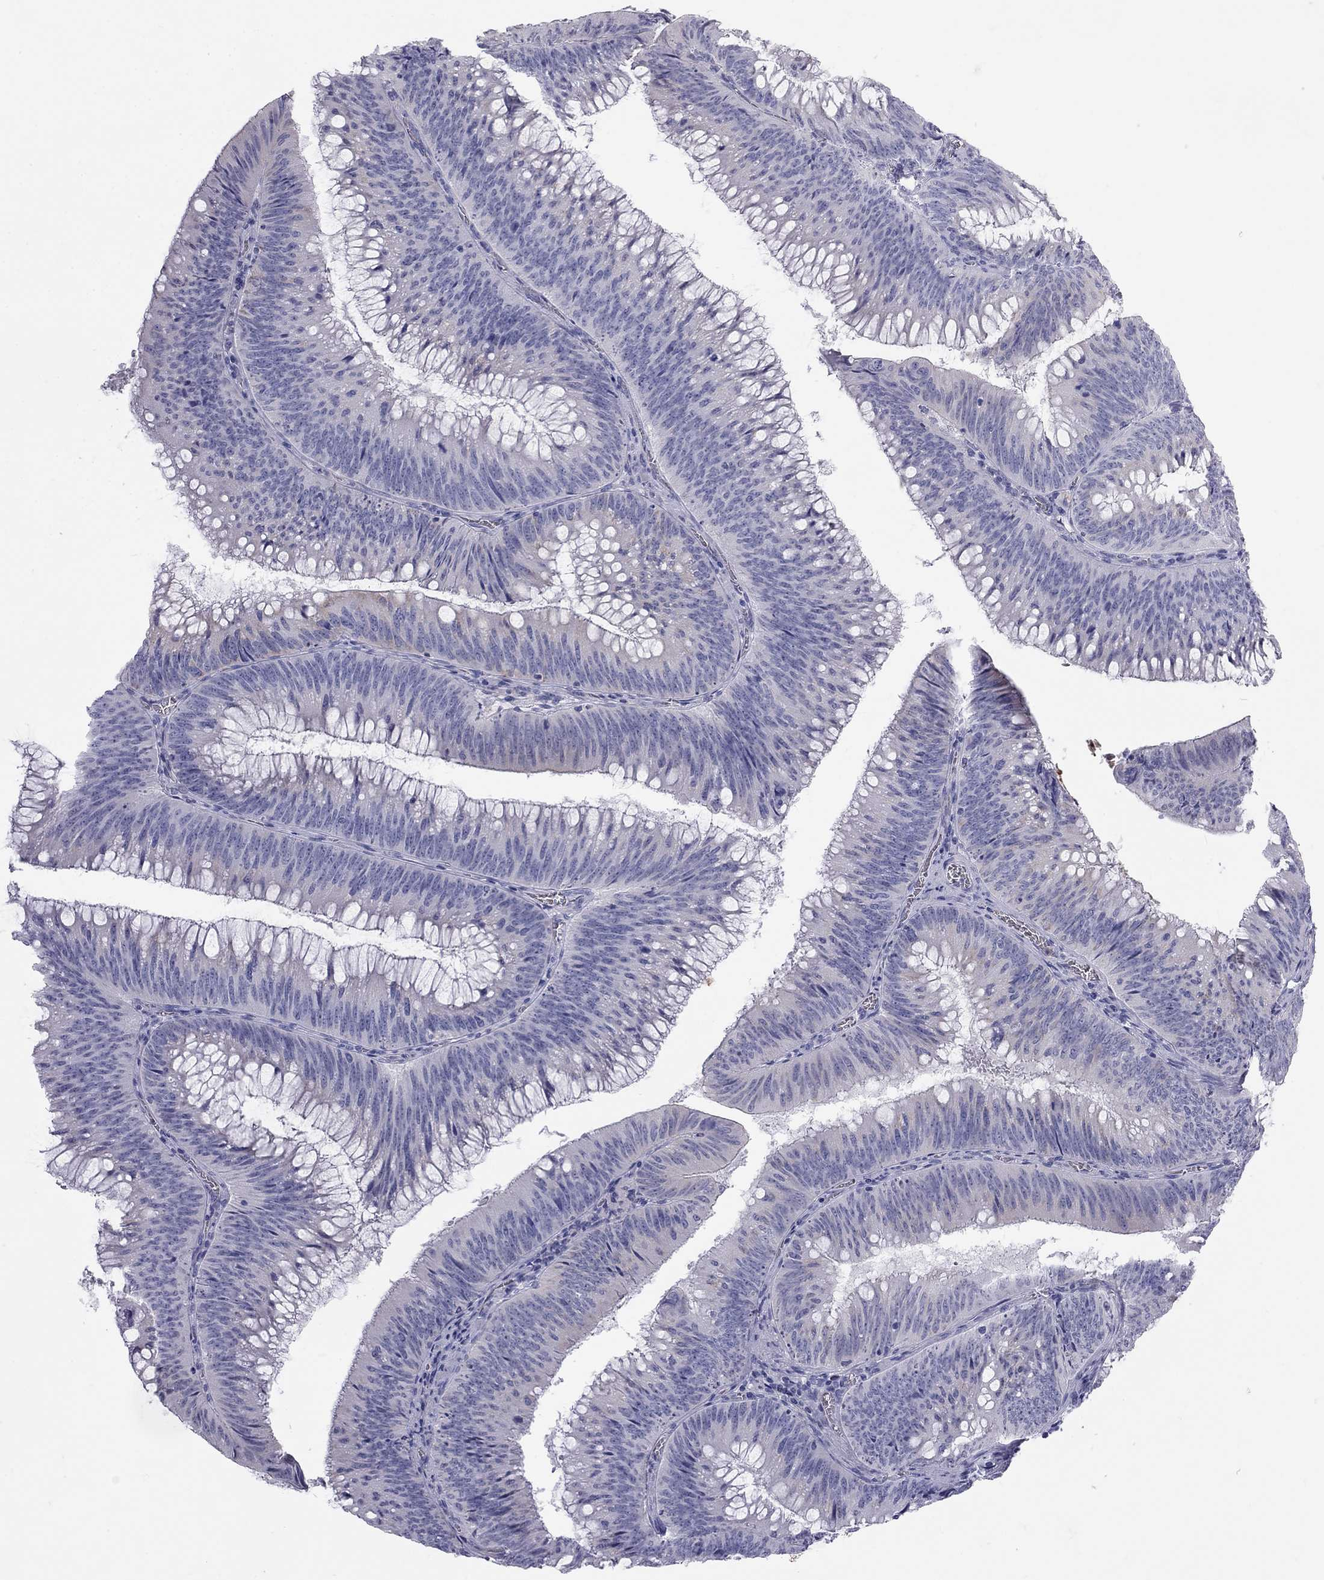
{"staining": {"intensity": "negative", "quantity": "none", "location": "none"}, "tissue": "colorectal cancer", "cell_type": "Tumor cells", "image_type": "cancer", "snomed": [{"axis": "morphology", "description": "Adenocarcinoma, NOS"}, {"axis": "topography", "description": "Rectum"}], "caption": "The photomicrograph exhibits no significant positivity in tumor cells of colorectal cancer.", "gene": "TDRD6", "patient": {"sex": "female", "age": 72}}